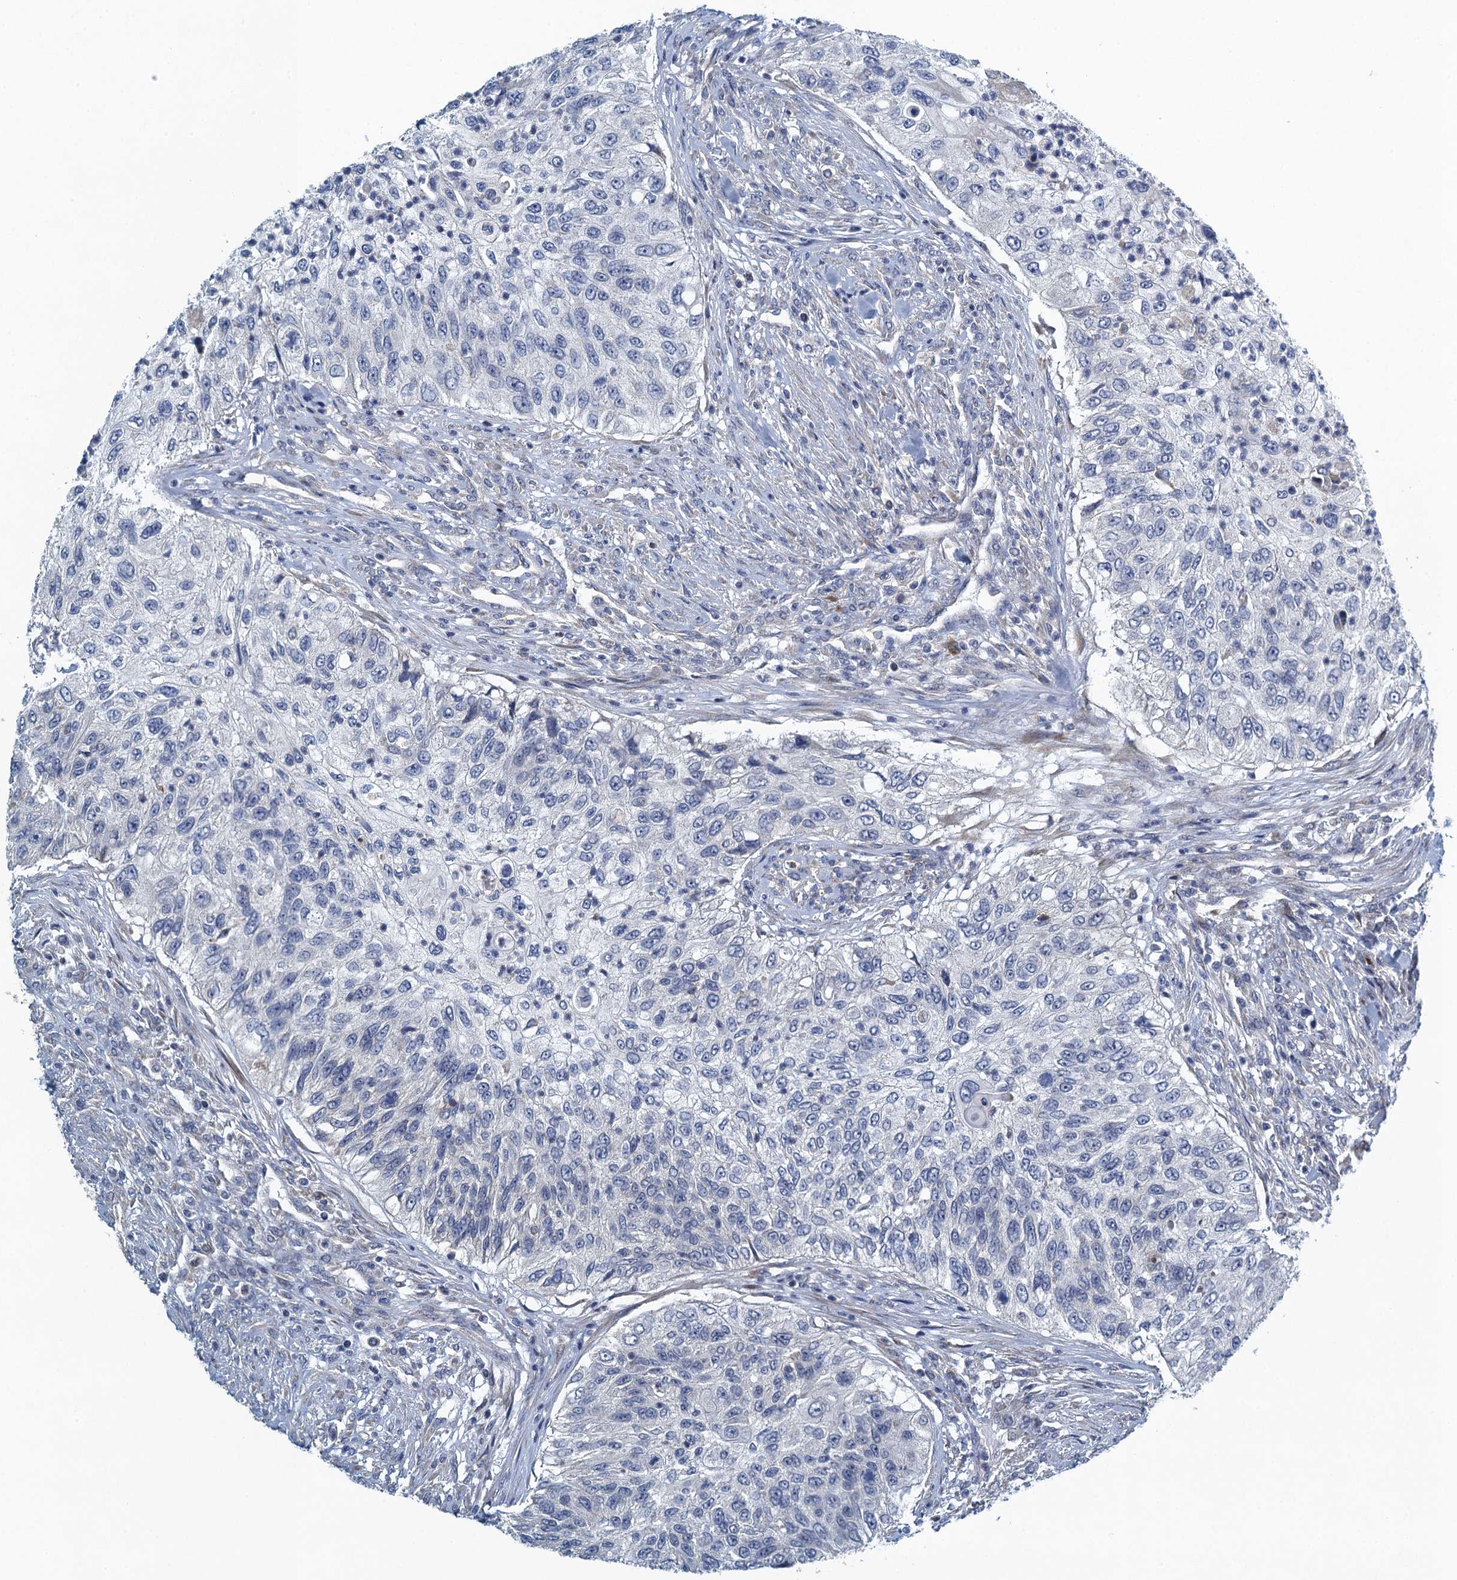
{"staining": {"intensity": "negative", "quantity": "none", "location": "none"}, "tissue": "urothelial cancer", "cell_type": "Tumor cells", "image_type": "cancer", "snomed": [{"axis": "morphology", "description": "Urothelial carcinoma, High grade"}, {"axis": "topography", "description": "Urinary bladder"}], "caption": "DAB immunohistochemical staining of human urothelial cancer reveals no significant positivity in tumor cells.", "gene": "ALG2", "patient": {"sex": "female", "age": 60}}